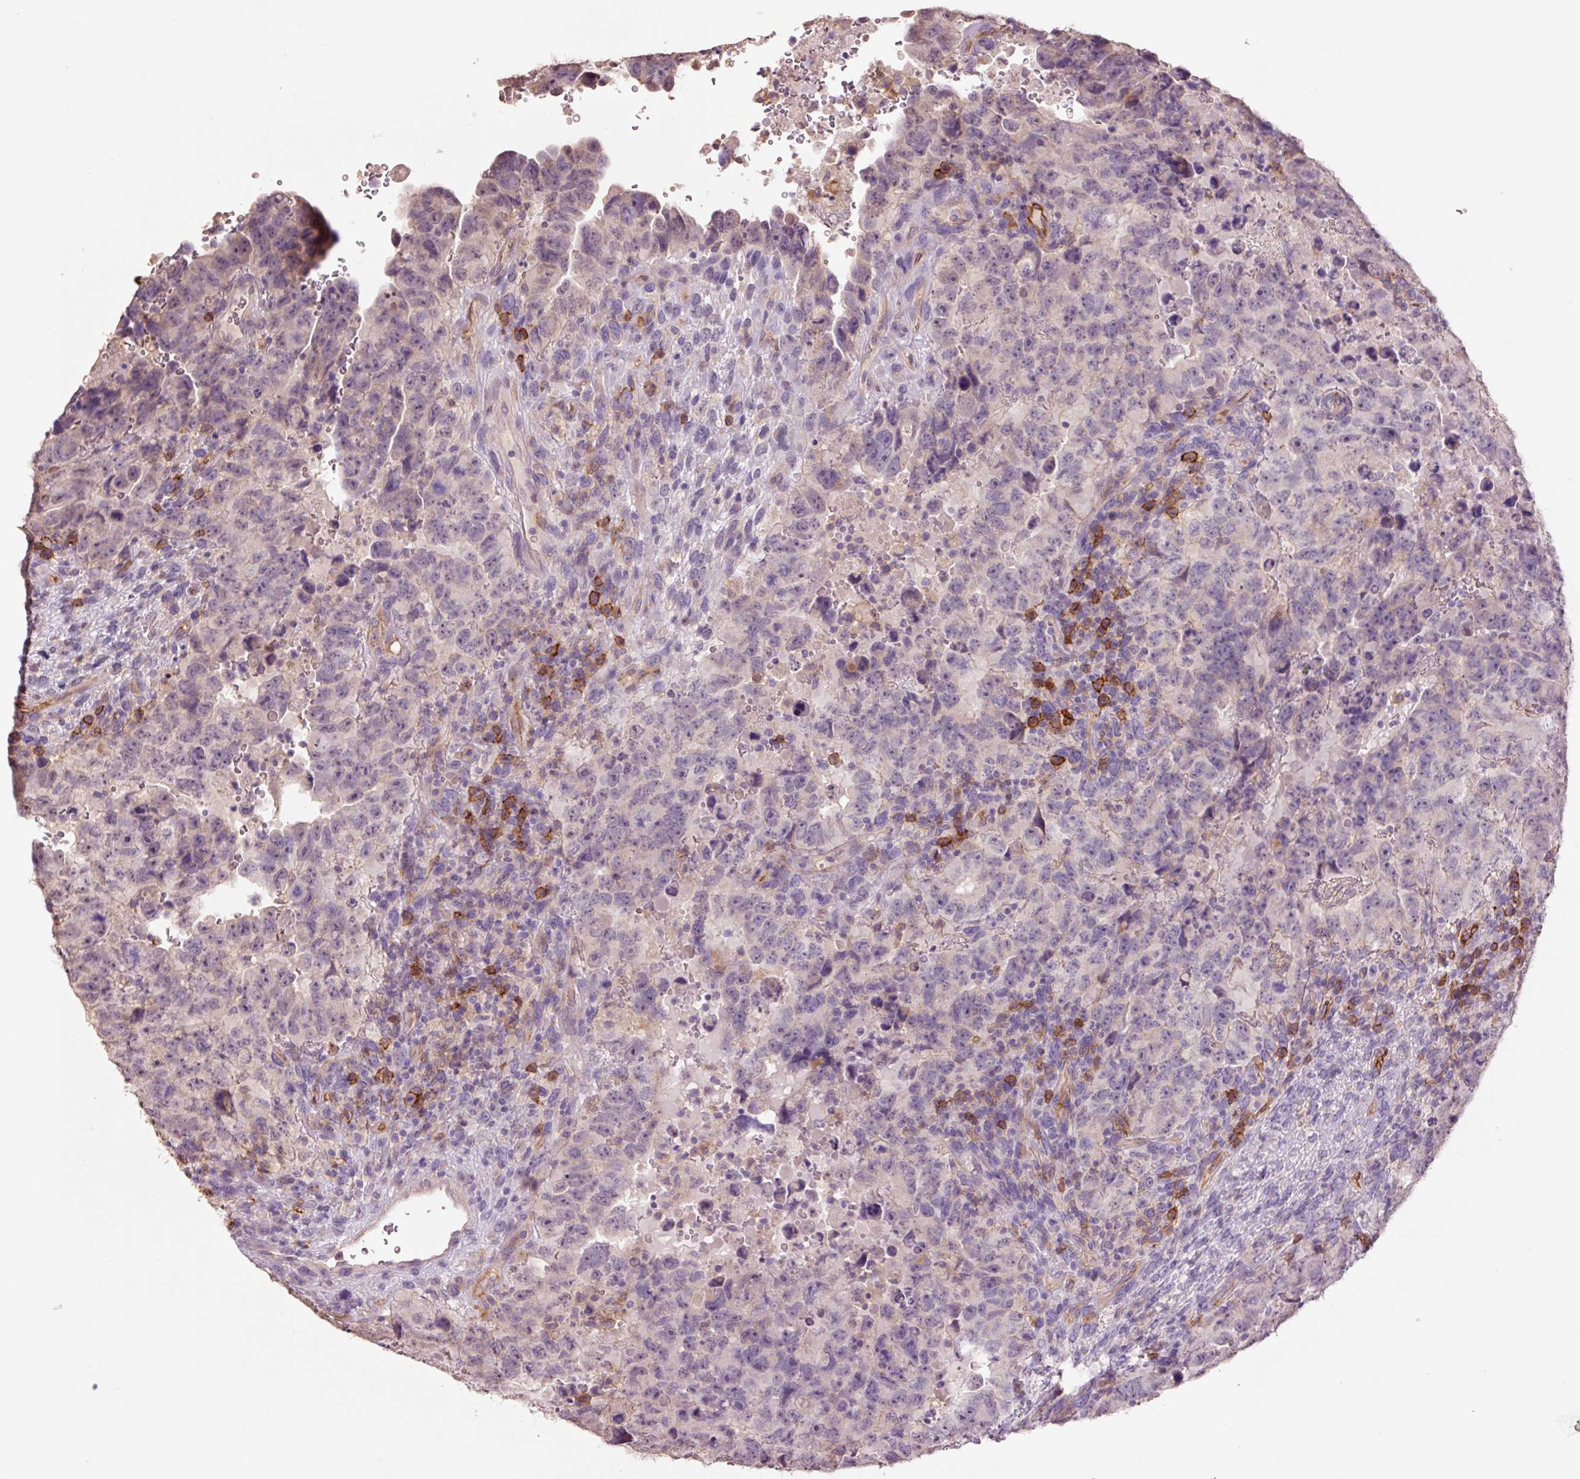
{"staining": {"intensity": "negative", "quantity": "none", "location": "none"}, "tissue": "testis cancer", "cell_type": "Tumor cells", "image_type": "cancer", "snomed": [{"axis": "morphology", "description": "Carcinoma, Embryonal, NOS"}, {"axis": "topography", "description": "Testis"}], "caption": "This is a photomicrograph of immunohistochemistry staining of embryonal carcinoma (testis), which shows no positivity in tumor cells. The staining was performed using DAB to visualize the protein expression in brown, while the nuclei were stained in blue with hematoxylin (Magnification: 20x).", "gene": "SLC1A4", "patient": {"sex": "male", "age": 24}}